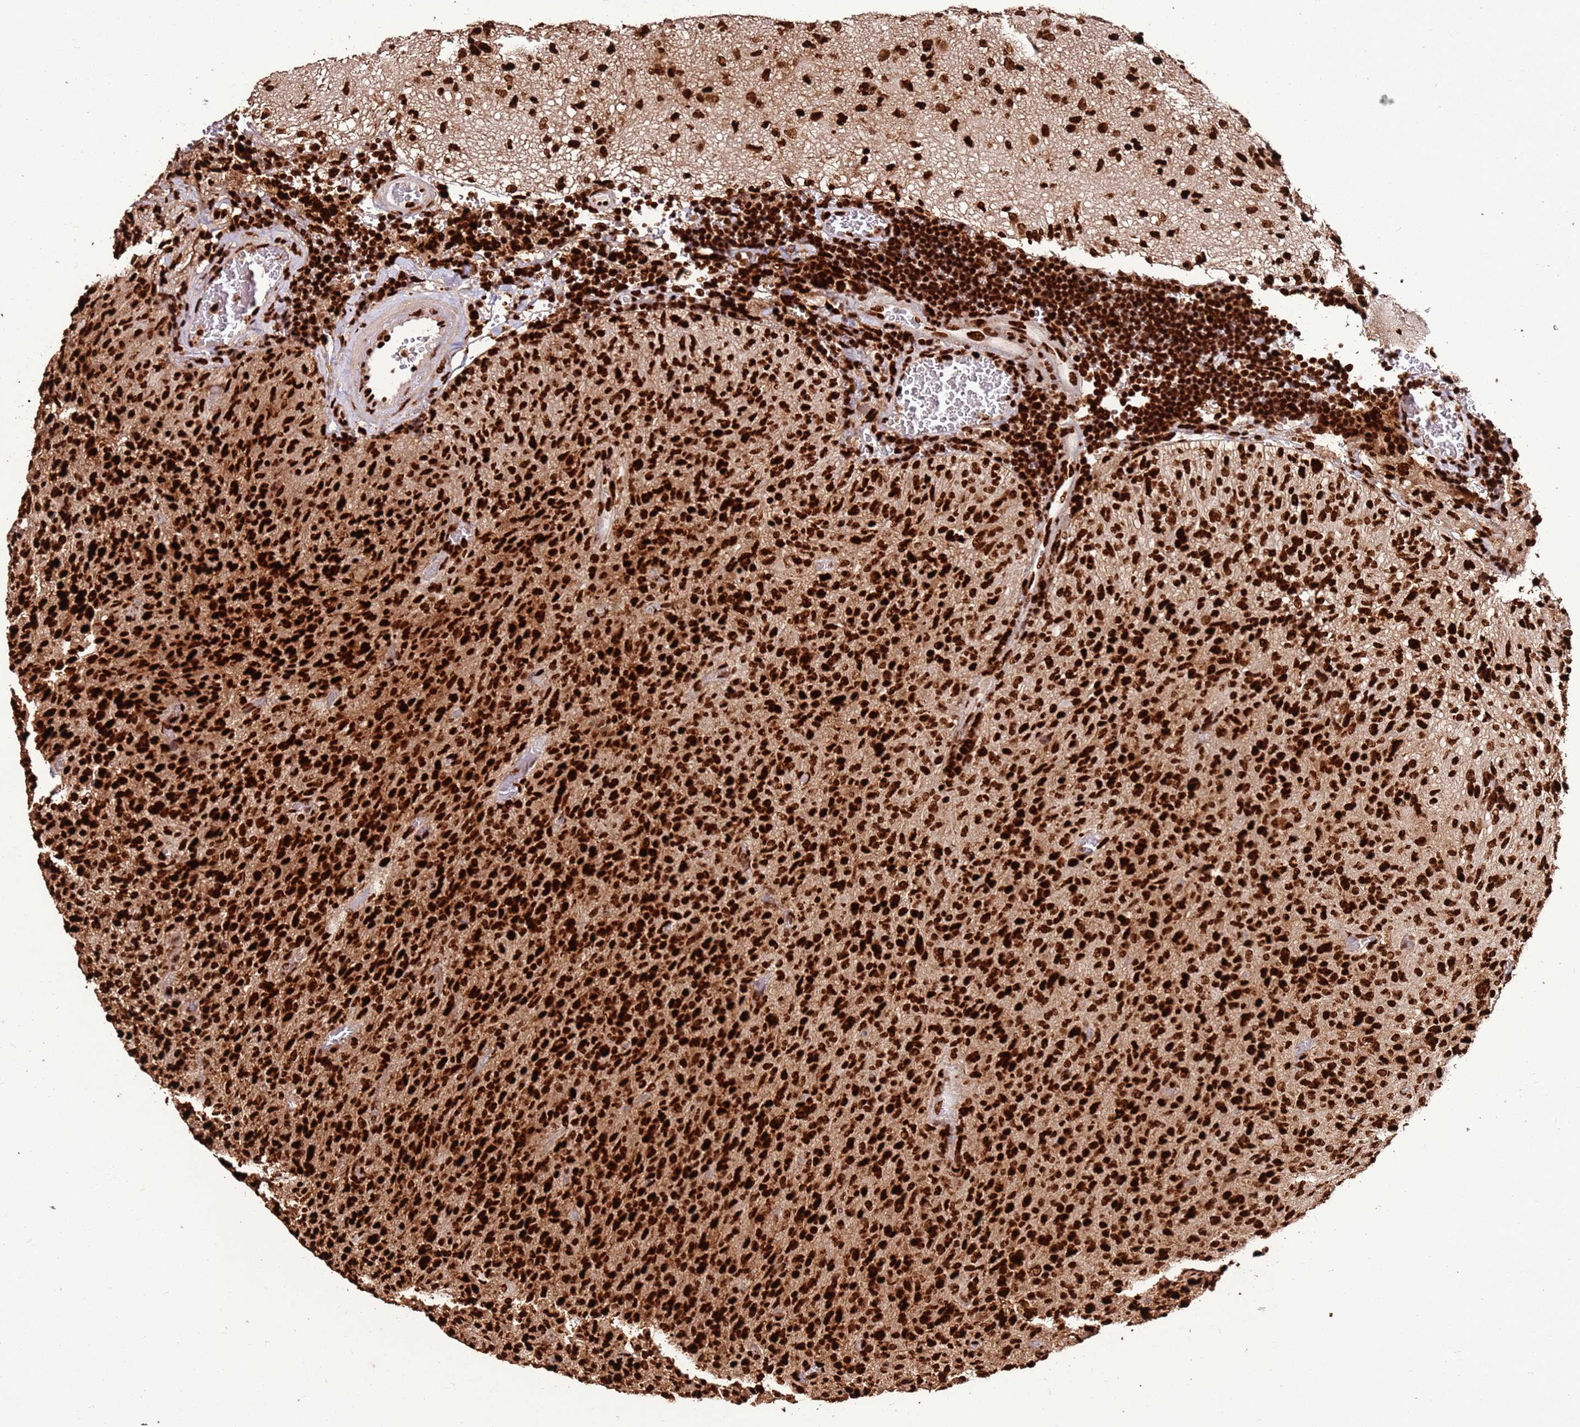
{"staining": {"intensity": "strong", "quantity": ">75%", "location": "nuclear"}, "tissue": "glioma", "cell_type": "Tumor cells", "image_type": "cancer", "snomed": [{"axis": "morphology", "description": "Glioma, malignant, High grade"}, {"axis": "topography", "description": "Brain"}], "caption": "Protein expression analysis of malignant high-grade glioma reveals strong nuclear expression in approximately >75% of tumor cells. (Brightfield microscopy of DAB IHC at high magnification).", "gene": "HNRNPAB", "patient": {"sex": "female", "age": 57}}